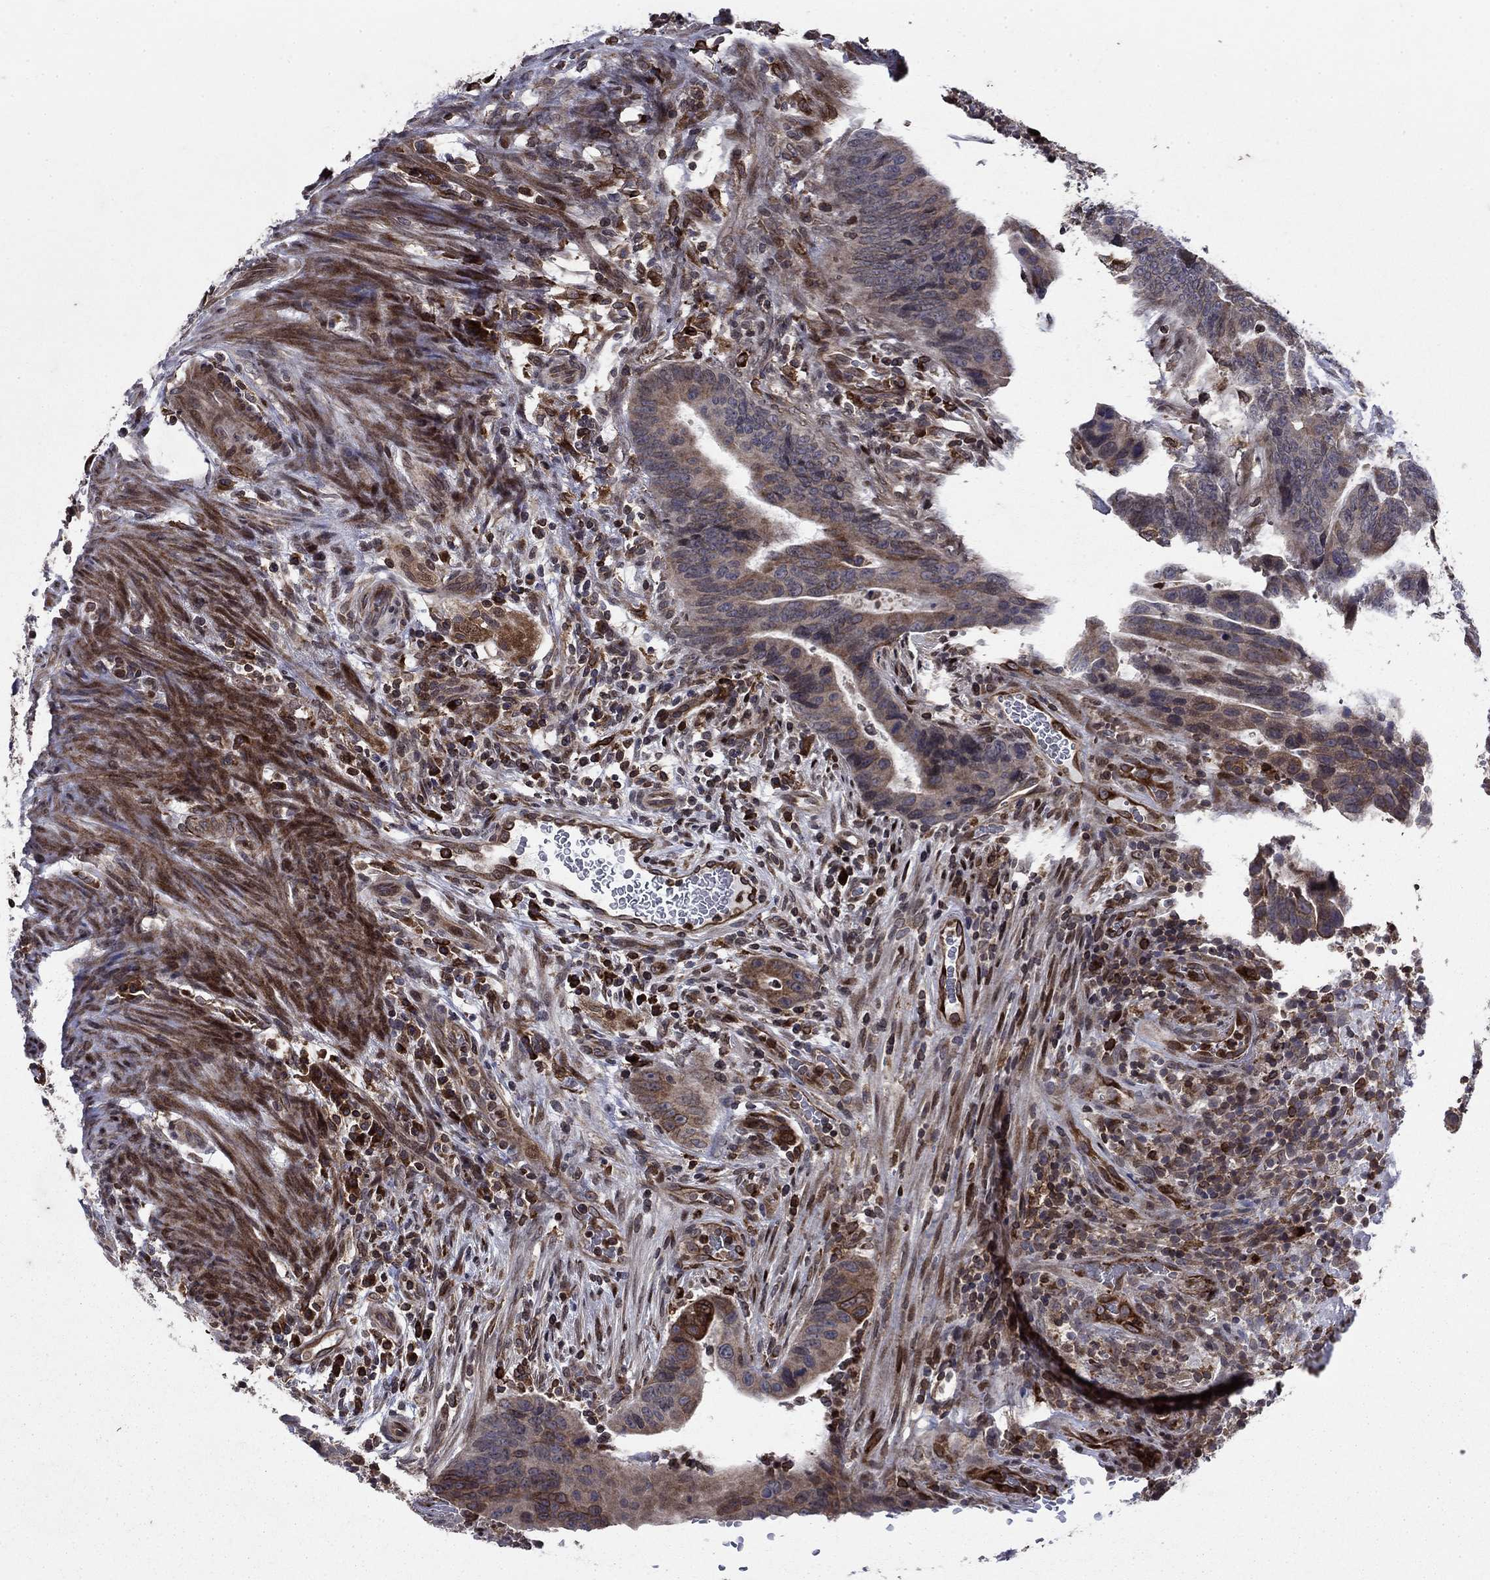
{"staining": {"intensity": "strong", "quantity": "<25%", "location": "cytoplasmic/membranous"}, "tissue": "colorectal cancer", "cell_type": "Tumor cells", "image_type": "cancer", "snomed": [{"axis": "morphology", "description": "Adenocarcinoma, NOS"}, {"axis": "topography", "description": "Colon"}], "caption": "A brown stain shows strong cytoplasmic/membranous staining of a protein in human colorectal cancer (adenocarcinoma) tumor cells.", "gene": "DHRS7", "patient": {"sex": "female", "age": 56}}